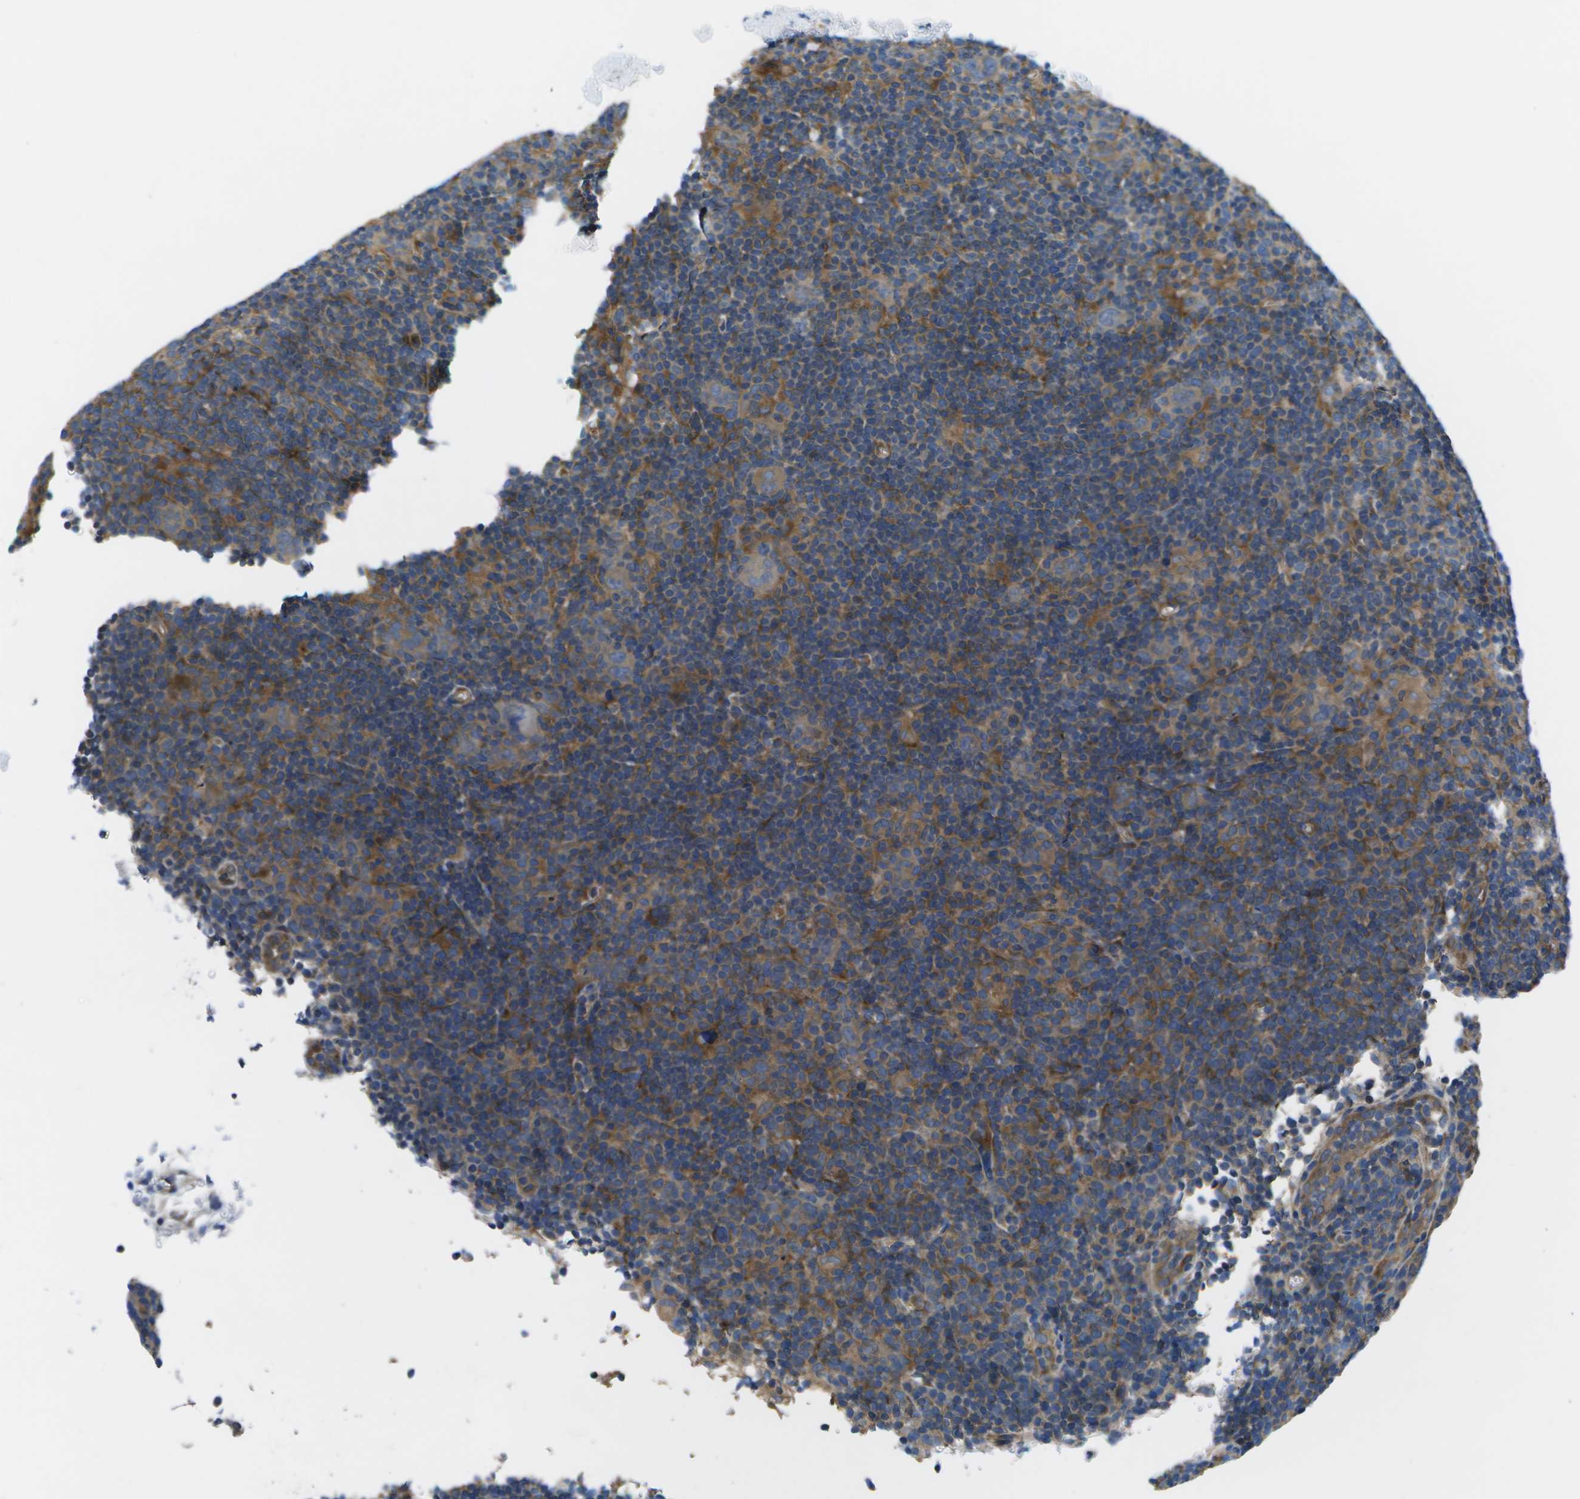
{"staining": {"intensity": "weak", "quantity": ">75%", "location": "cytoplasmic/membranous"}, "tissue": "lymphoma", "cell_type": "Tumor cells", "image_type": "cancer", "snomed": [{"axis": "morphology", "description": "Hodgkin's disease, NOS"}, {"axis": "topography", "description": "Lymph node"}], "caption": "Protein expression analysis of human Hodgkin's disease reveals weak cytoplasmic/membranous staining in about >75% of tumor cells.", "gene": "MVK", "patient": {"sex": "female", "age": 57}}